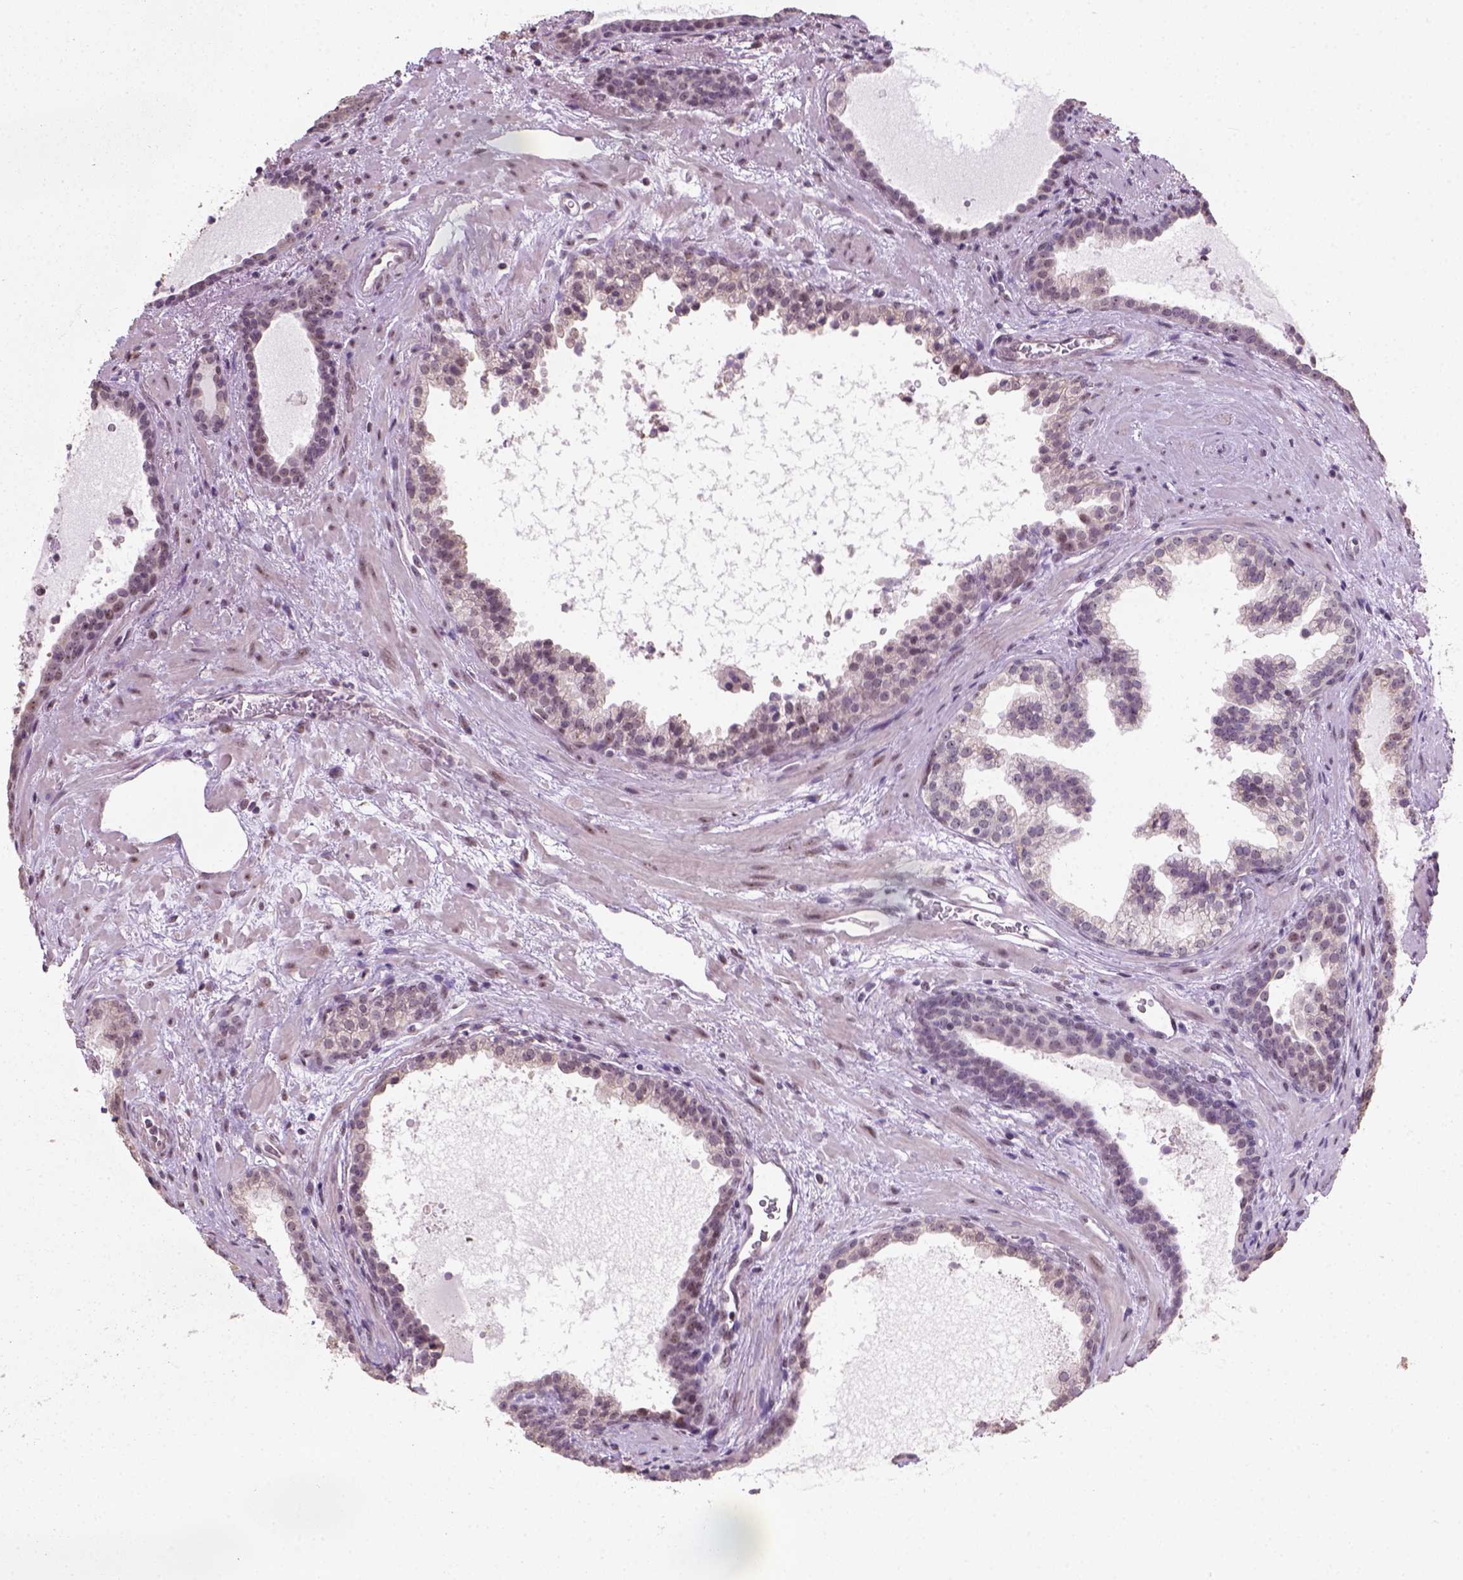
{"staining": {"intensity": "negative", "quantity": "none", "location": "none"}, "tissue": "prostate cancer", "cell_type": "Tumor cells", "image_type": "cancer", "snomed": [{"axis": "morphology", "description": "Adenocarcinoma, NOS"}, {"axis": "topography", "description": "Prostate"}], "caption": "IHC image of neoplastic tissue: human prostate cancer (adenocarcinoma) stained with DAB (3,3'-diaminobenzidine) displays no significant protein staining in tumor cells. (IHC, brightfield microscopy, high magnification).", "gene": "DDX50", "patient": {"sex": "male", "age": 66}}